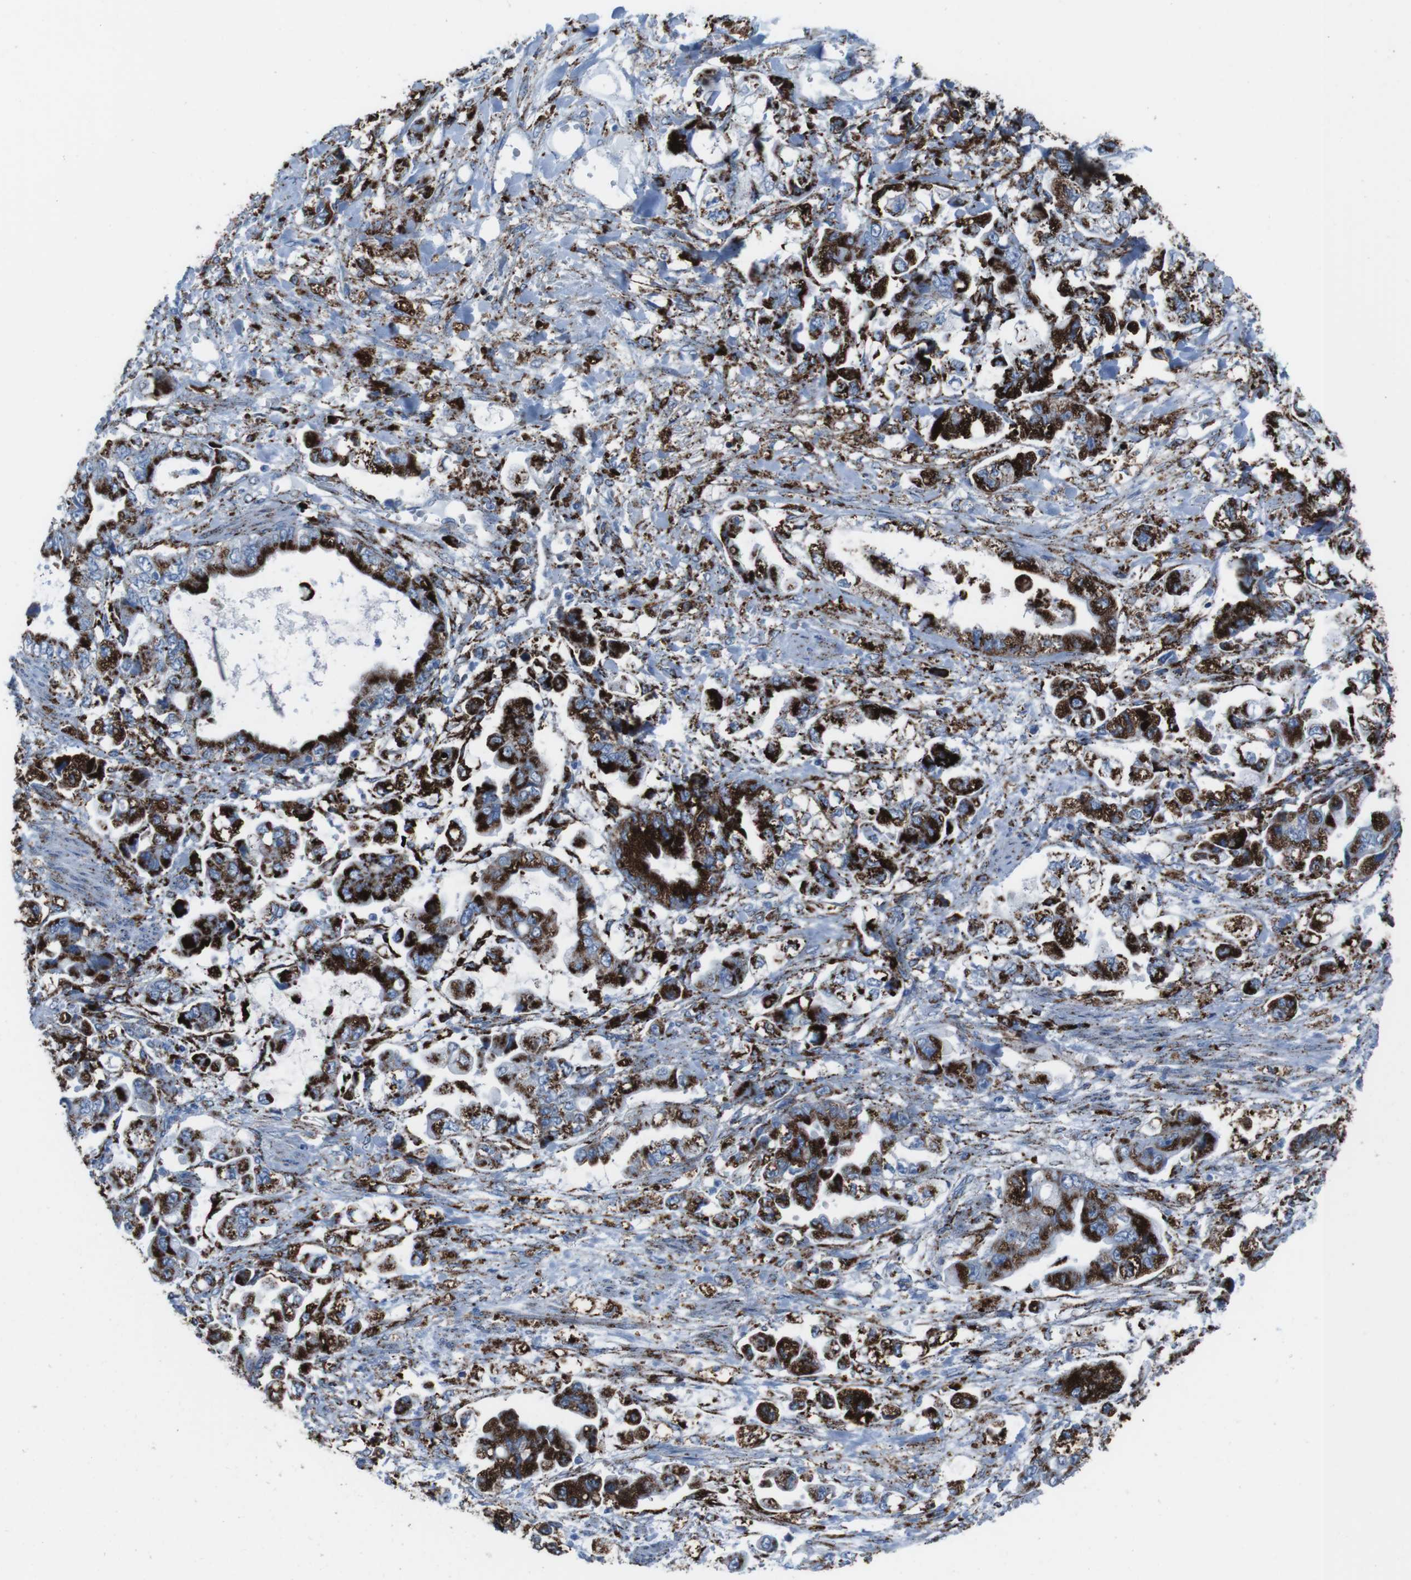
{"staining": {"intensity": "strong", "quantity": ">75%", "location": "cytoplasmic/membranous"}, "tissue": "stomach cancer", "cell_type": "Tumor cells", "image_type": "cancer", "snomed": [{"axis": "morphology", "description": "Normal tissue, NOS"}, {"axis": "morphology", "description": "Adenocarcinoma, NOS"}, {"axis": "topography", "description": "Stomach"}], "caption": "Human stomach cancer stained with a brown dye reveals strong cytoplasmic/membranous positive staining in about >75% of tumor cells.", "gene": "SCARB2", "patient": {"sex": "male", "age": 62}}